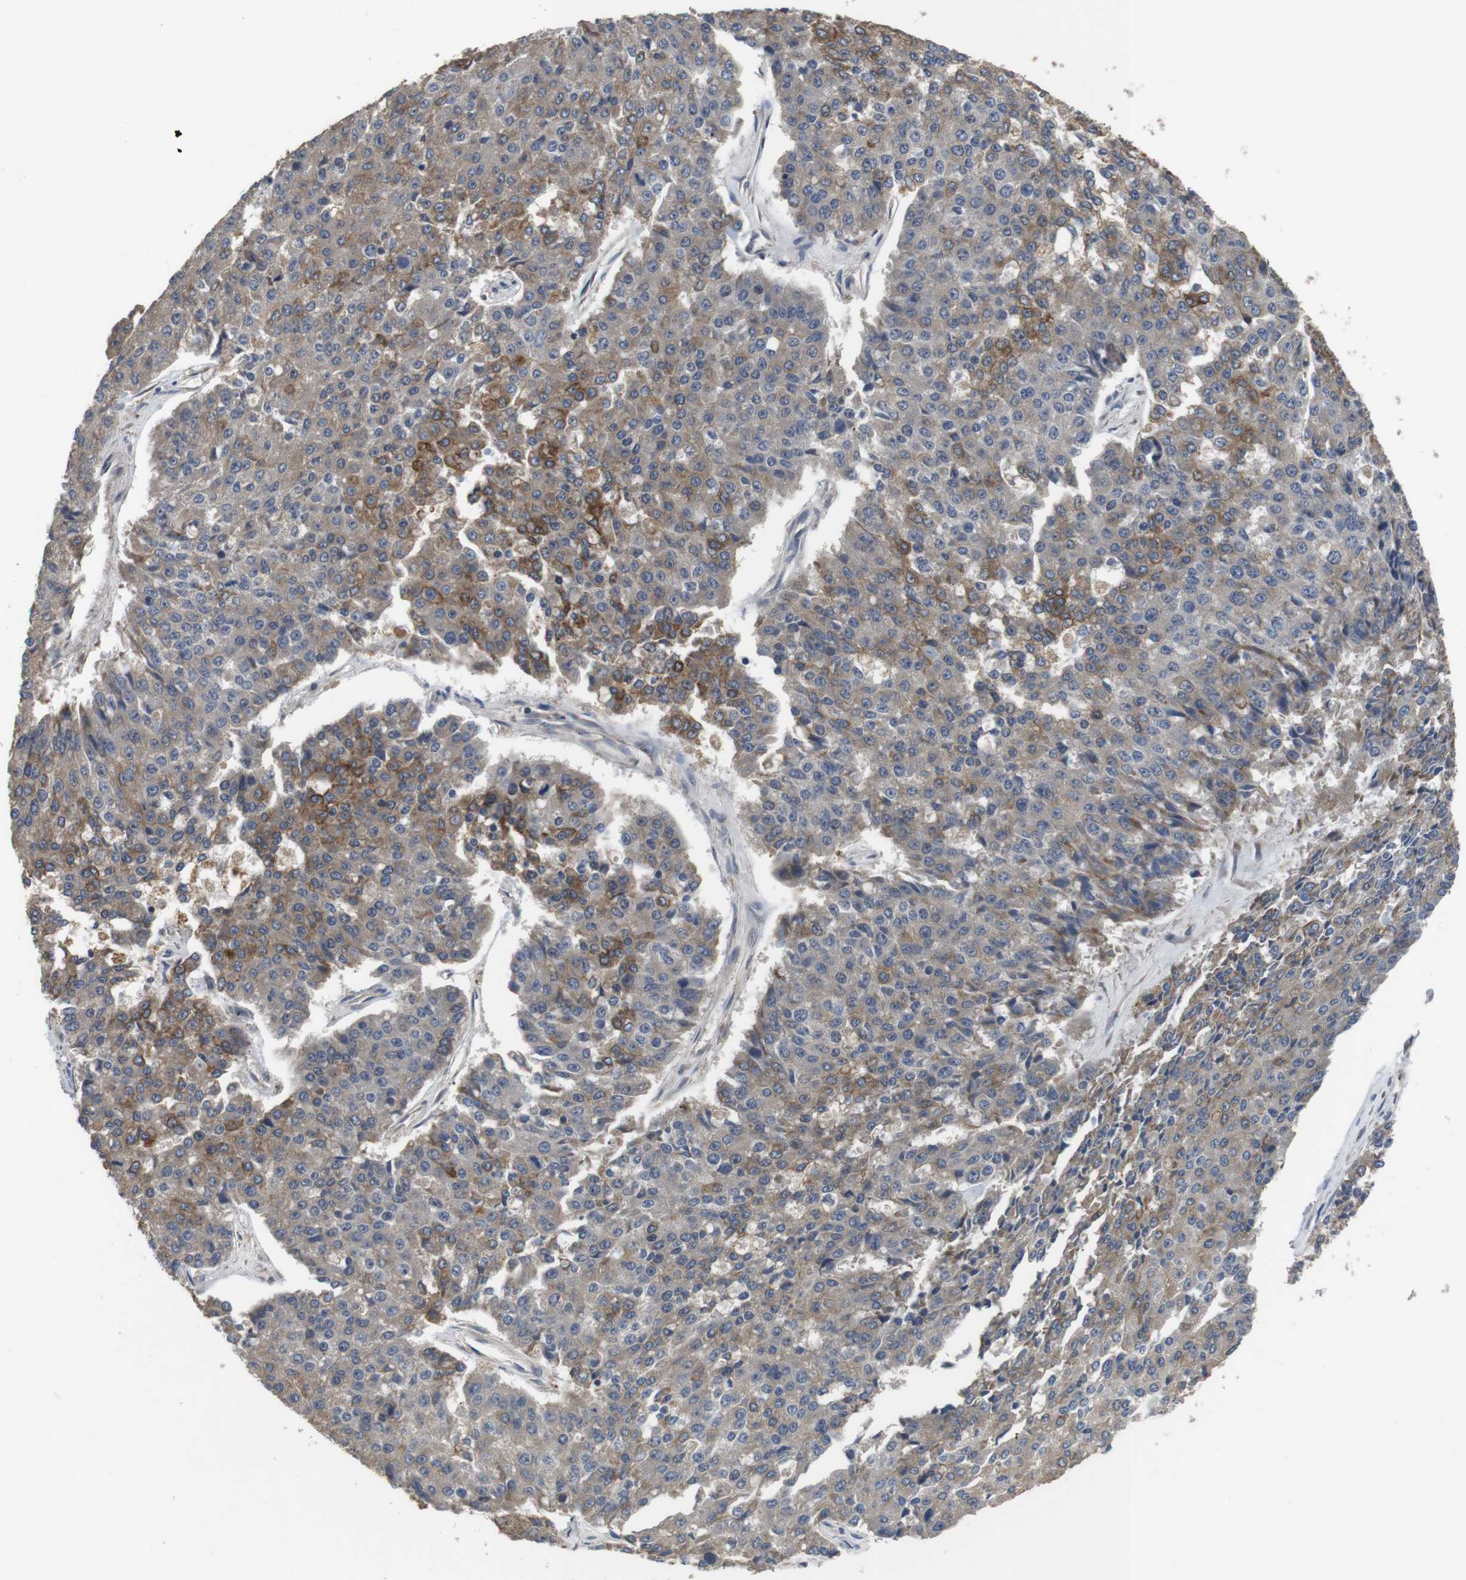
{"staining": {"intensity": "moderate", "quantity": "<25%", "location": "cytoplasmic/membranous"}, "tissue": "pancreatic cancer", "cell_type": "Tumor cells", "image_type": "cancer", "snomed": [{"axis": "morphology", "description": "Adenocarcinoma, NOS"}, {"axis": "topography", "description": "Pancreas"}], "caption": "Human pancreatic cancer stained for a protein (brown) shows moderate cytoplasmic/membranous positive positivity in approximately <25% of tumor cells.", "gene": "ADGRL3", "patient": {"sex": "male", "age": 50}}